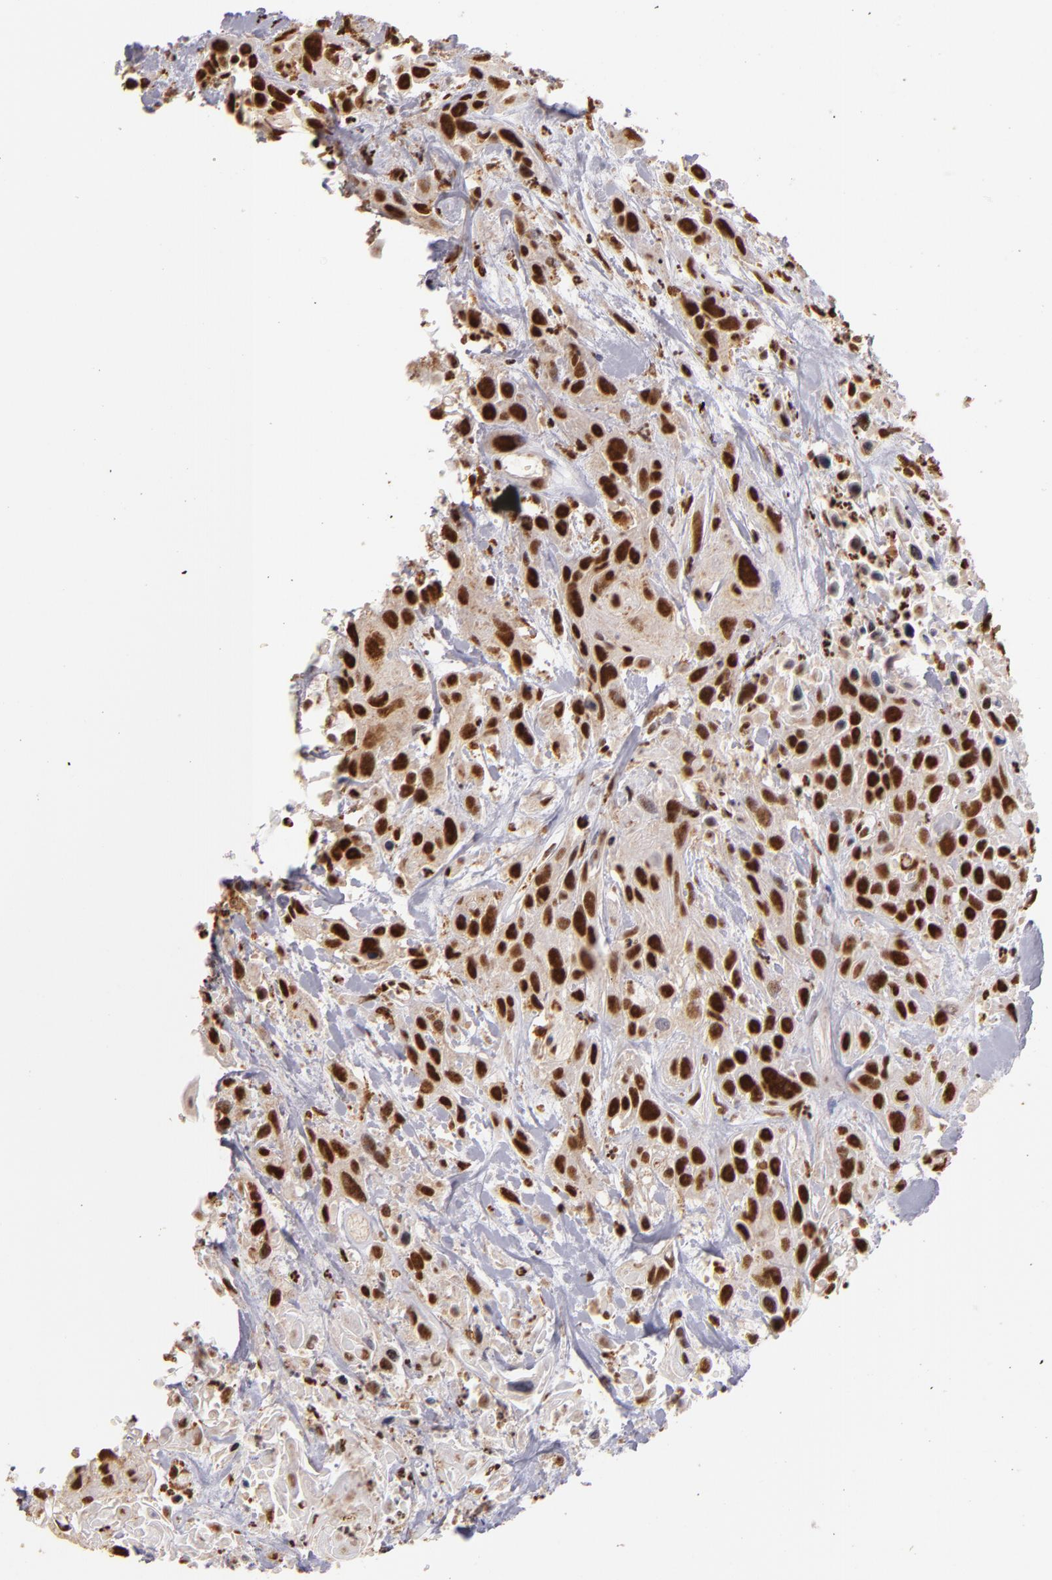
{"staining": {"intensity": "strong", "quantity": ">75%", "location": "cytoplasmic/membranous,nuclear"}, "tissue": "urothelial cancer", "cell_type": "Tumor cells", "image_type": "cancer", "snomed": [{"axis": "morphology", "description": "Urothelial carcinoma, High grade"}, {"axis": "topography", "description": "Urinary bladder"}], "caption": "A histopathology image of urothelial cancer stained for a protein exhibits strong cytoplasmic/membranous and nuclear brown staining in tumor cells.", "gene": "SP1", "patient": {"sex": "female", "age": 84}}